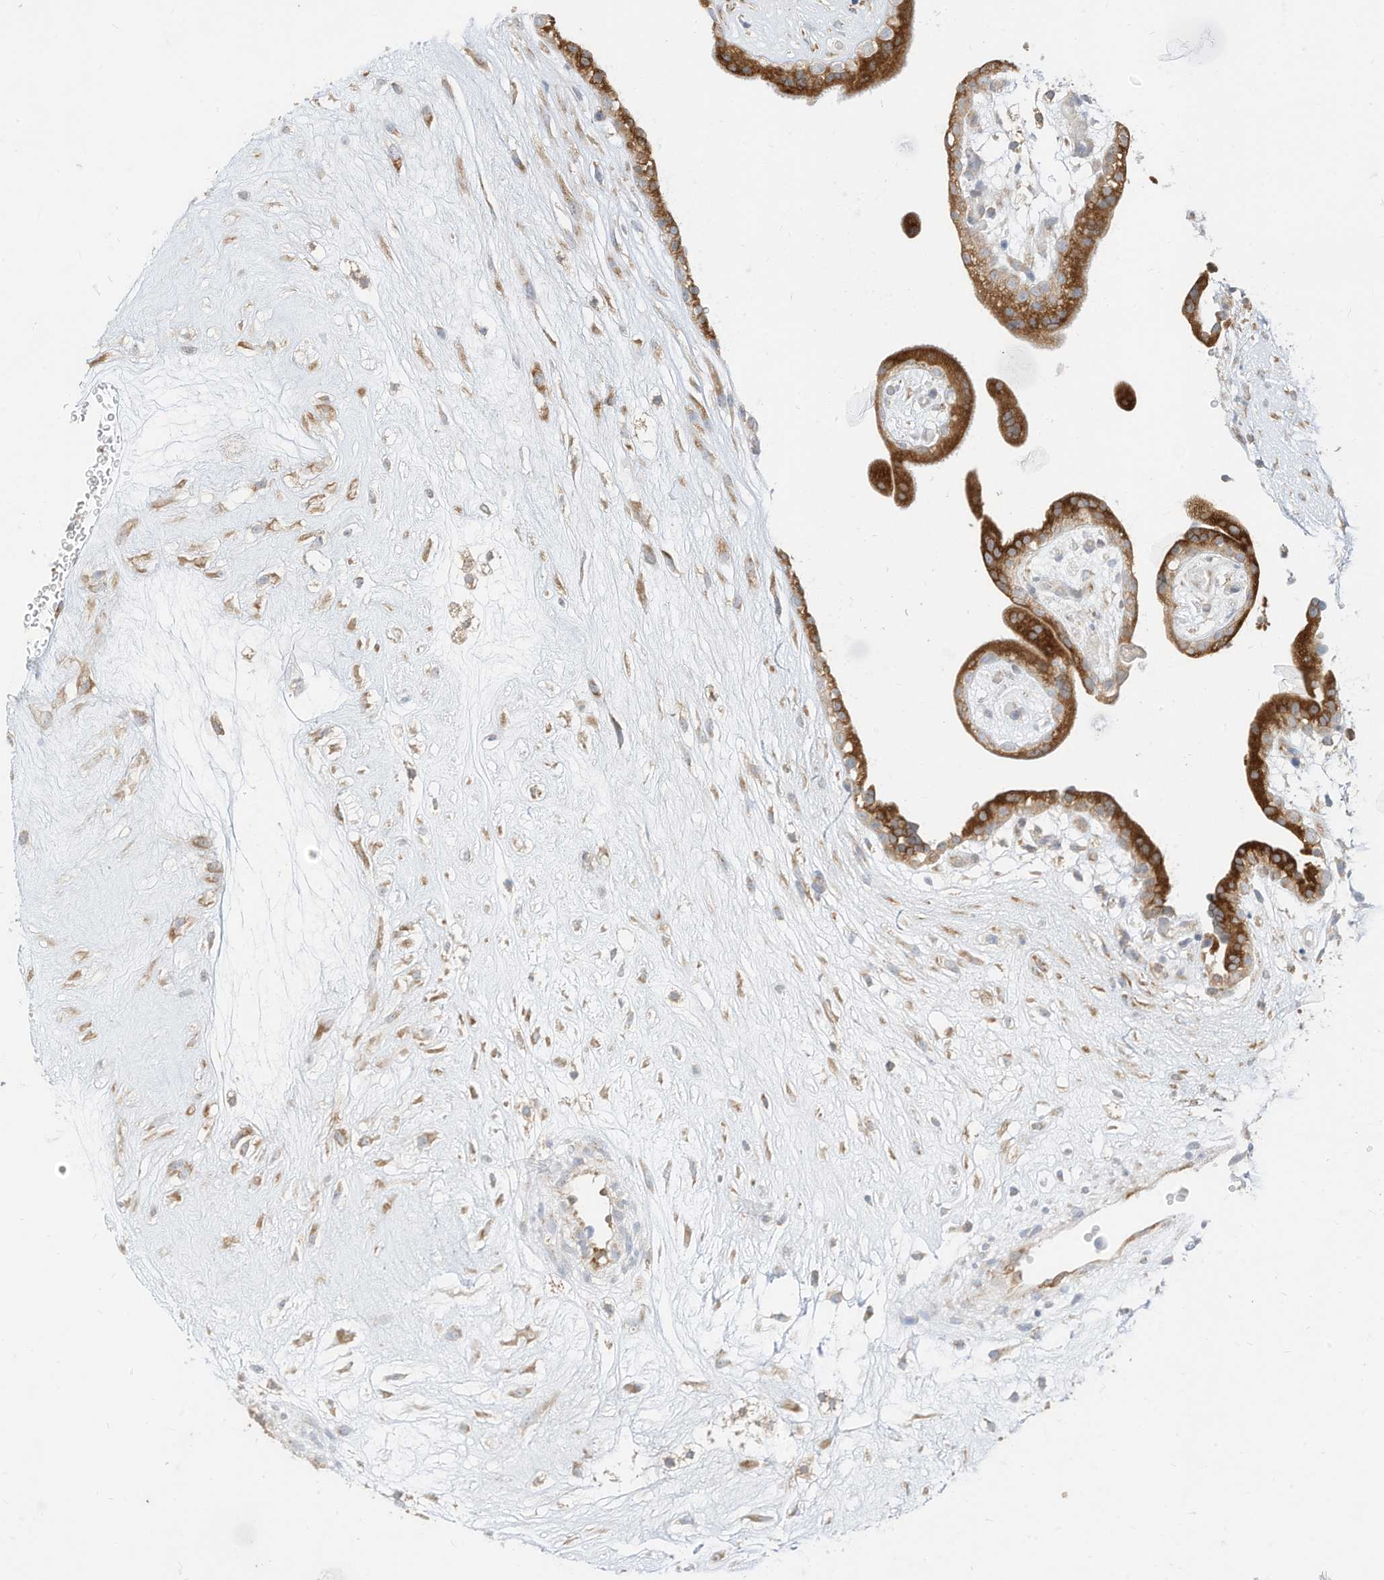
{"staining": {"intensity": "moderate", "quantity": ">75%", "location": "cytoplasmic/membranous"}, "tissue": "placenta", "cell_type": "Trophoblastic cells", "image_type": "normal", "snomed": [{"axis": "morphology", "description": "Normal tissue, NOS"}, {"axis": "topography", "description": "Placenta"}], "caption": "IHC (DAB (3,3'-diaminobenzidine)) staining of benign human placenta demonstrates moderate cytoplasmic/membranous protein expression in approximately >75% of trophoblastic cells.", "gene": "STT3A", "patient": {"sex": "female", "age": 18}}